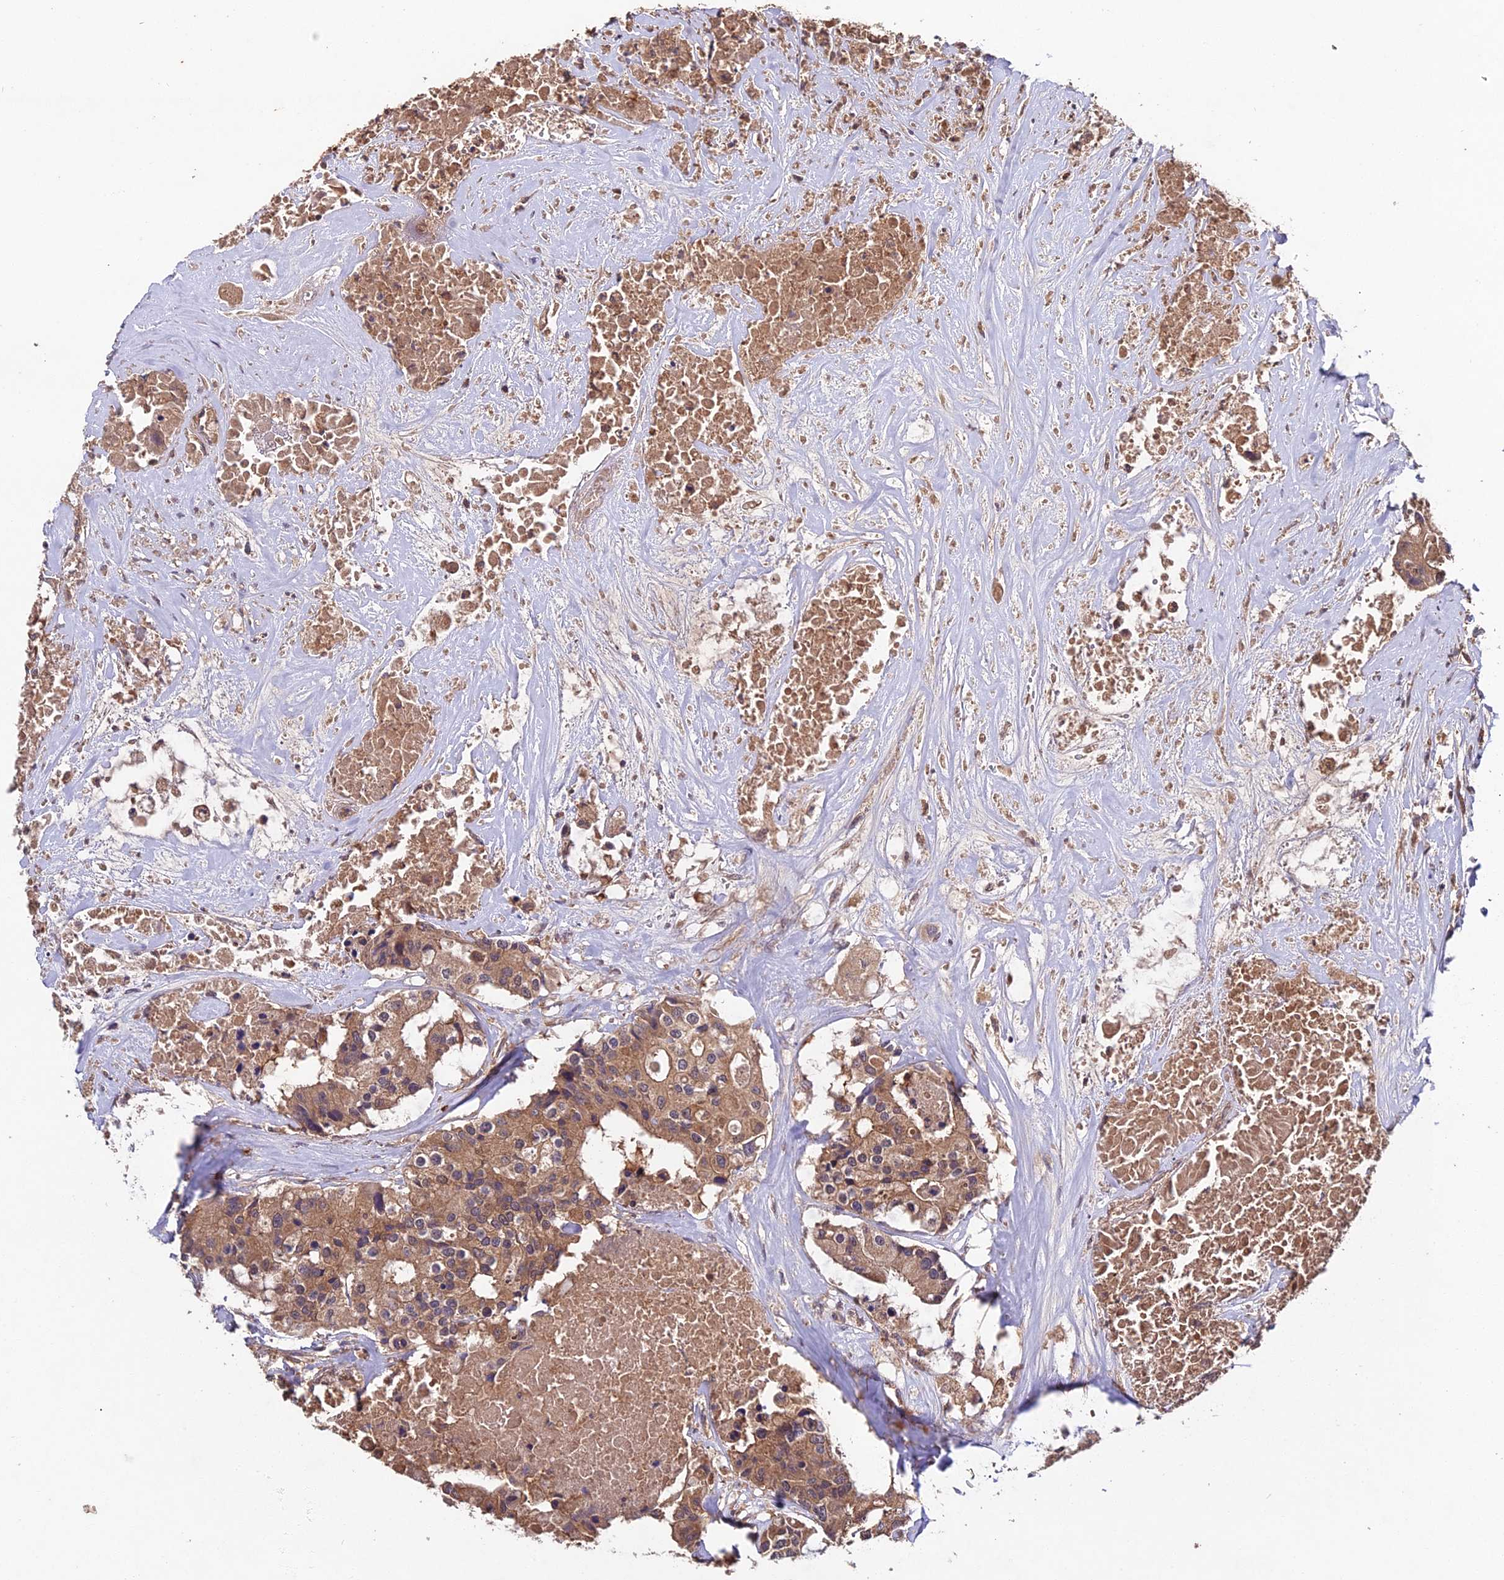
{"staining": {"intensity": "moderate", "quantity": ">75%", "location": "cytoplasmic/membranous"}, "tissue": "colorectal cancer", "cell_type": "Tumor cells", "image_type": "cancer", "snomed": [{"axis": "morphology", "description": "Adenocarcinoma, NOS"}, {"axis": "topography", "description": "Colon"}], "caption": "Colorectal cancer stained with immunohistochemistry (IHC) demonstrates moderate cytoplasmic/membranous expression in about >75% of tumor cells.", "gene": "TMEM258", "patient": {"sex": "male", "age": 77}}